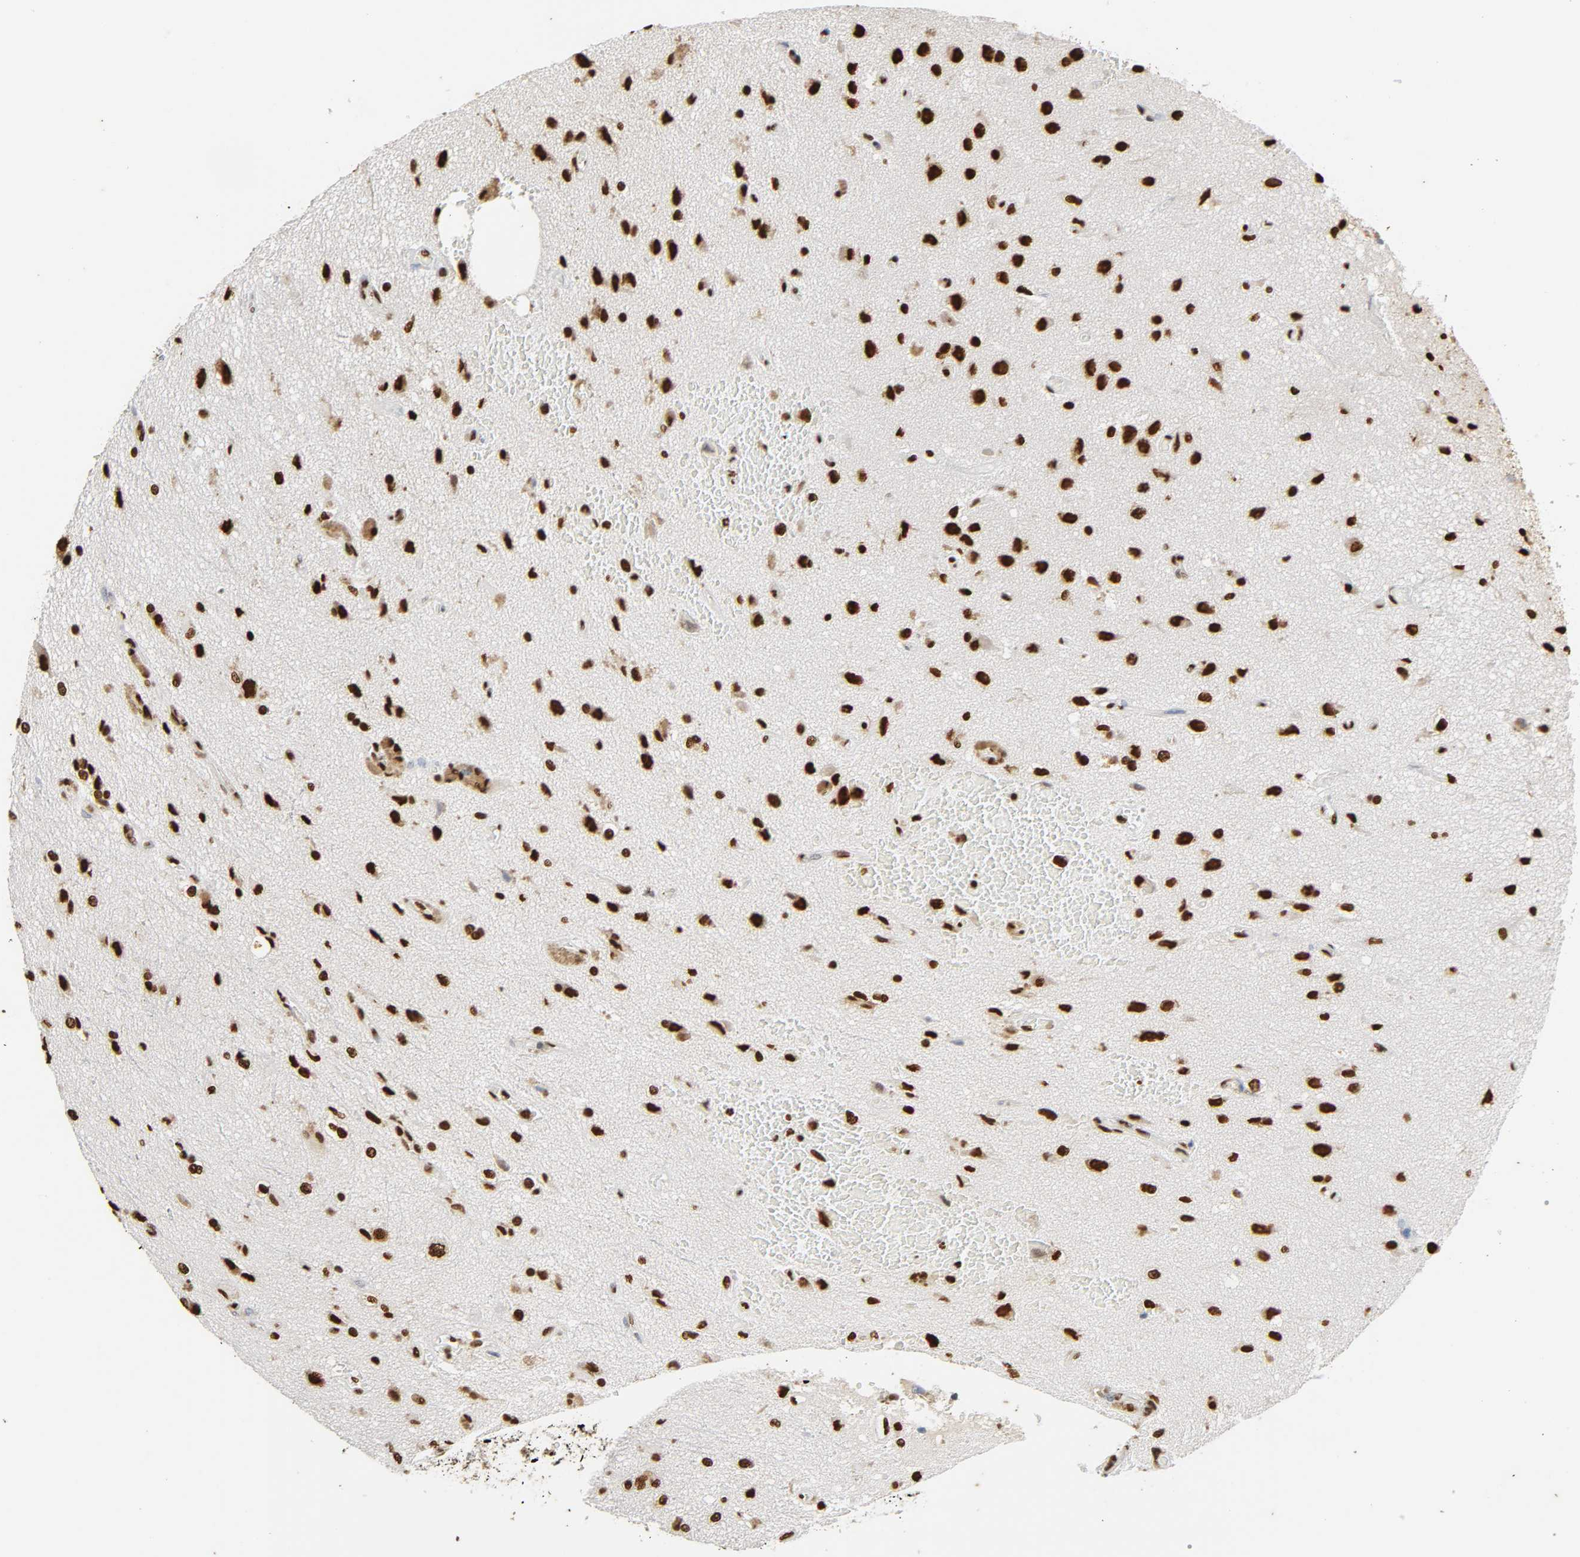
{"staining": {"intensity": "strong", "quantity": ">75%", "location": "nuclear"}, "tissue": "glioma", "cell_type": "Tumor cells", "image_type": "cancer", "snomed": [{"axis": "morphology", "description": "Glioma, malignant, High grade"}, {"axis": "topography", "description": "Brain"}], "caption": "Strong nuclear expression is identified in about >75% of tumor cells in malignant glioma (high-grade).", "gene": "HNRNPC", "patient": {"sex": "male", "age": 47}}